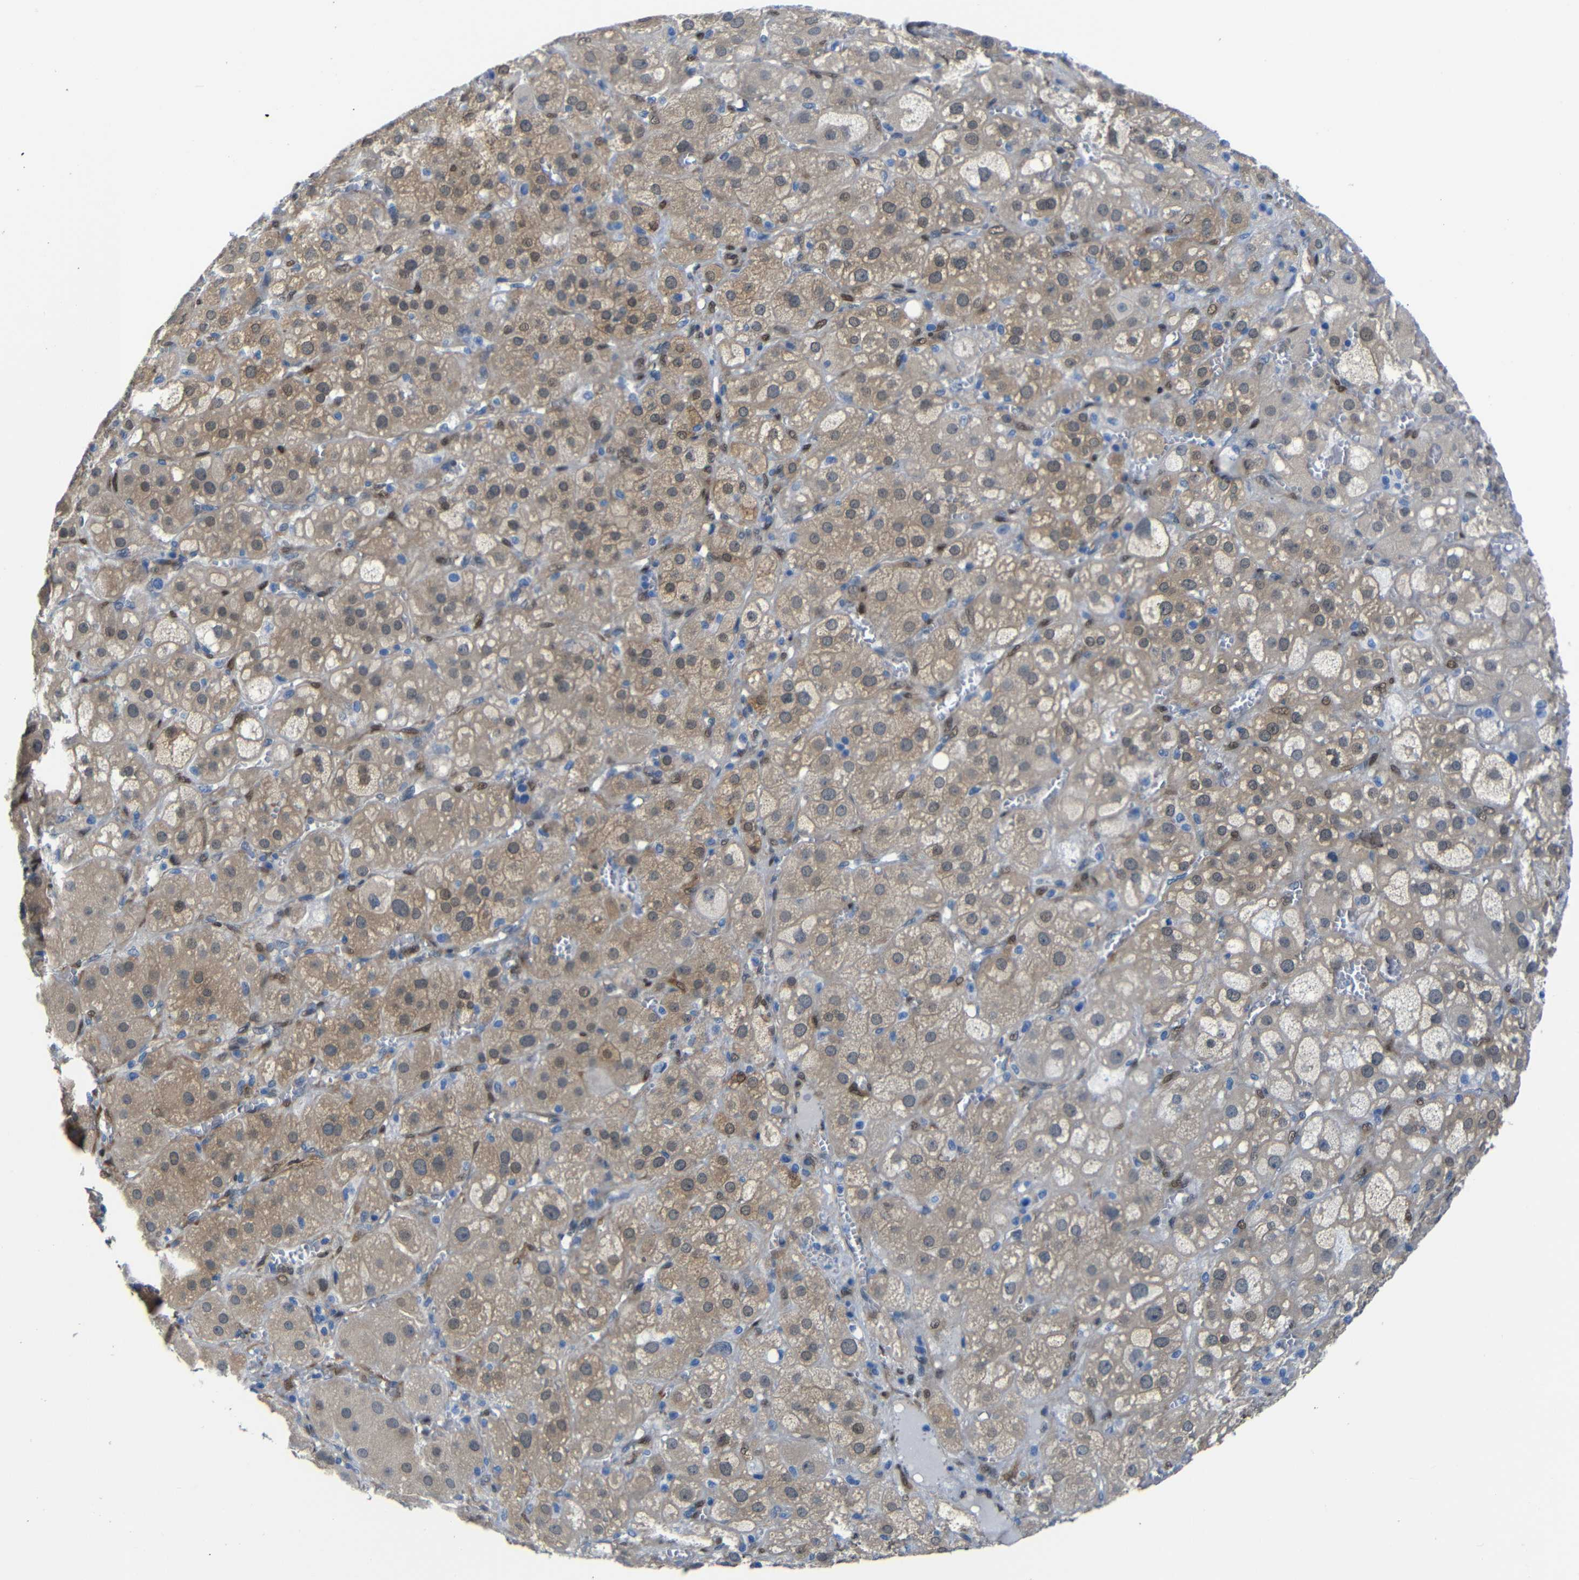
{"staining": {"intensity": "moderate", "quantity": "25%-75%", "location": "cytoplasmic/membranous,nuclear"}, "tissue": "adrenal gland", "cell_type": "Glandular cells", "image_type": "normal", "snomed": [{"axis": "morphology", "description": "Normal tissue, NOS"}, {"axis": "topography", "description": "Adrenal gland"}], "caption": "Brown immunohistochemical staining in normal human adrenal gland displays moderate cytoplasmic/membranous,nuclear positivity in about 25%-75% of glandular cells.", "gene": "YAP1", "patient": {"sex": "female", "age": 47}}